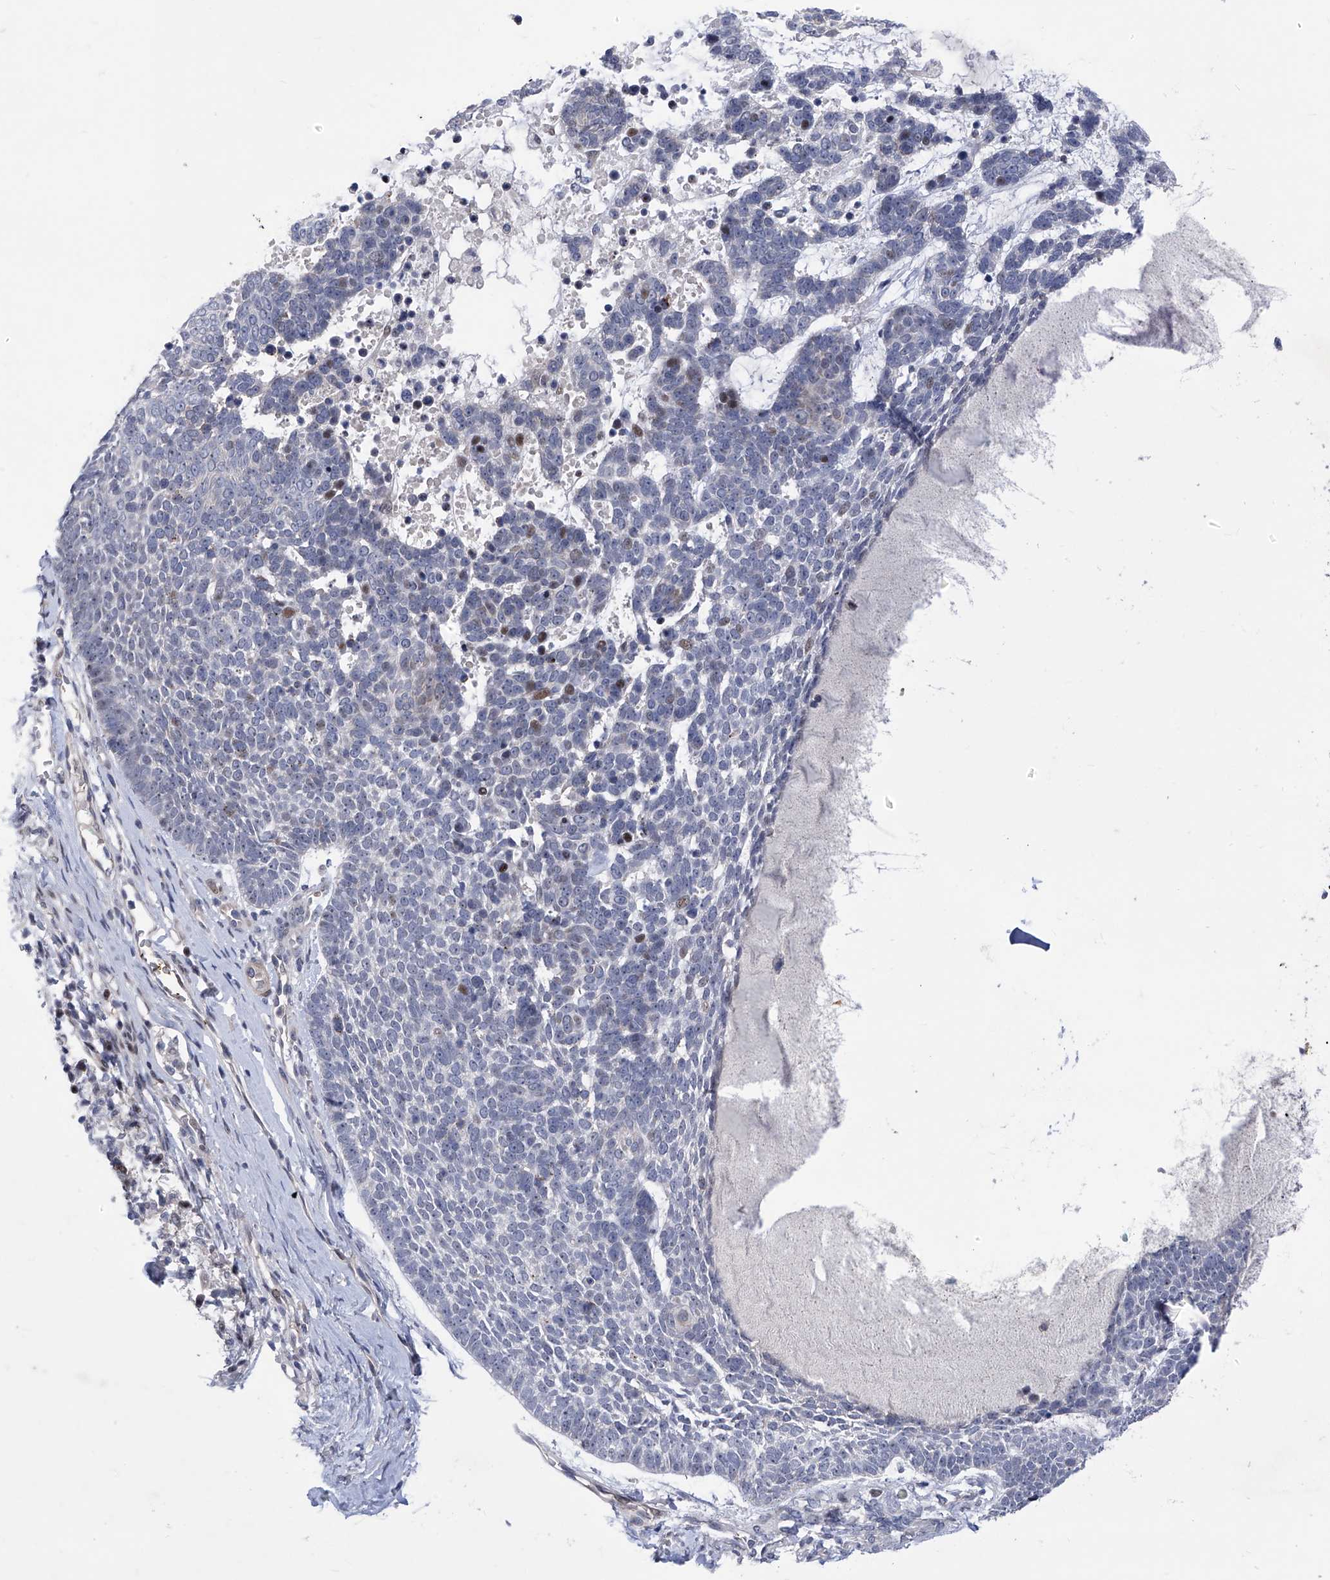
{"staining": {"intensity": "weak", "quantity": "<25%", "location": "nuclear"}, "tissue": "skin cancer", "cell_type": "Tumor cells", "image_type": "cancer", "snomed": [{"axis": "morphology", "description": "Basal cell carcinoma"}, {"axis": "topography", "description": "Skin"}], "caption": "High power microscopy image of an immunohistochemistry (IHC) photomicrograph of skin basal cell carcinoma, revealing no significant staining in tumor cells.", "gene": "NUFIP1", "patient": {"sex": "female", "age": 81}}